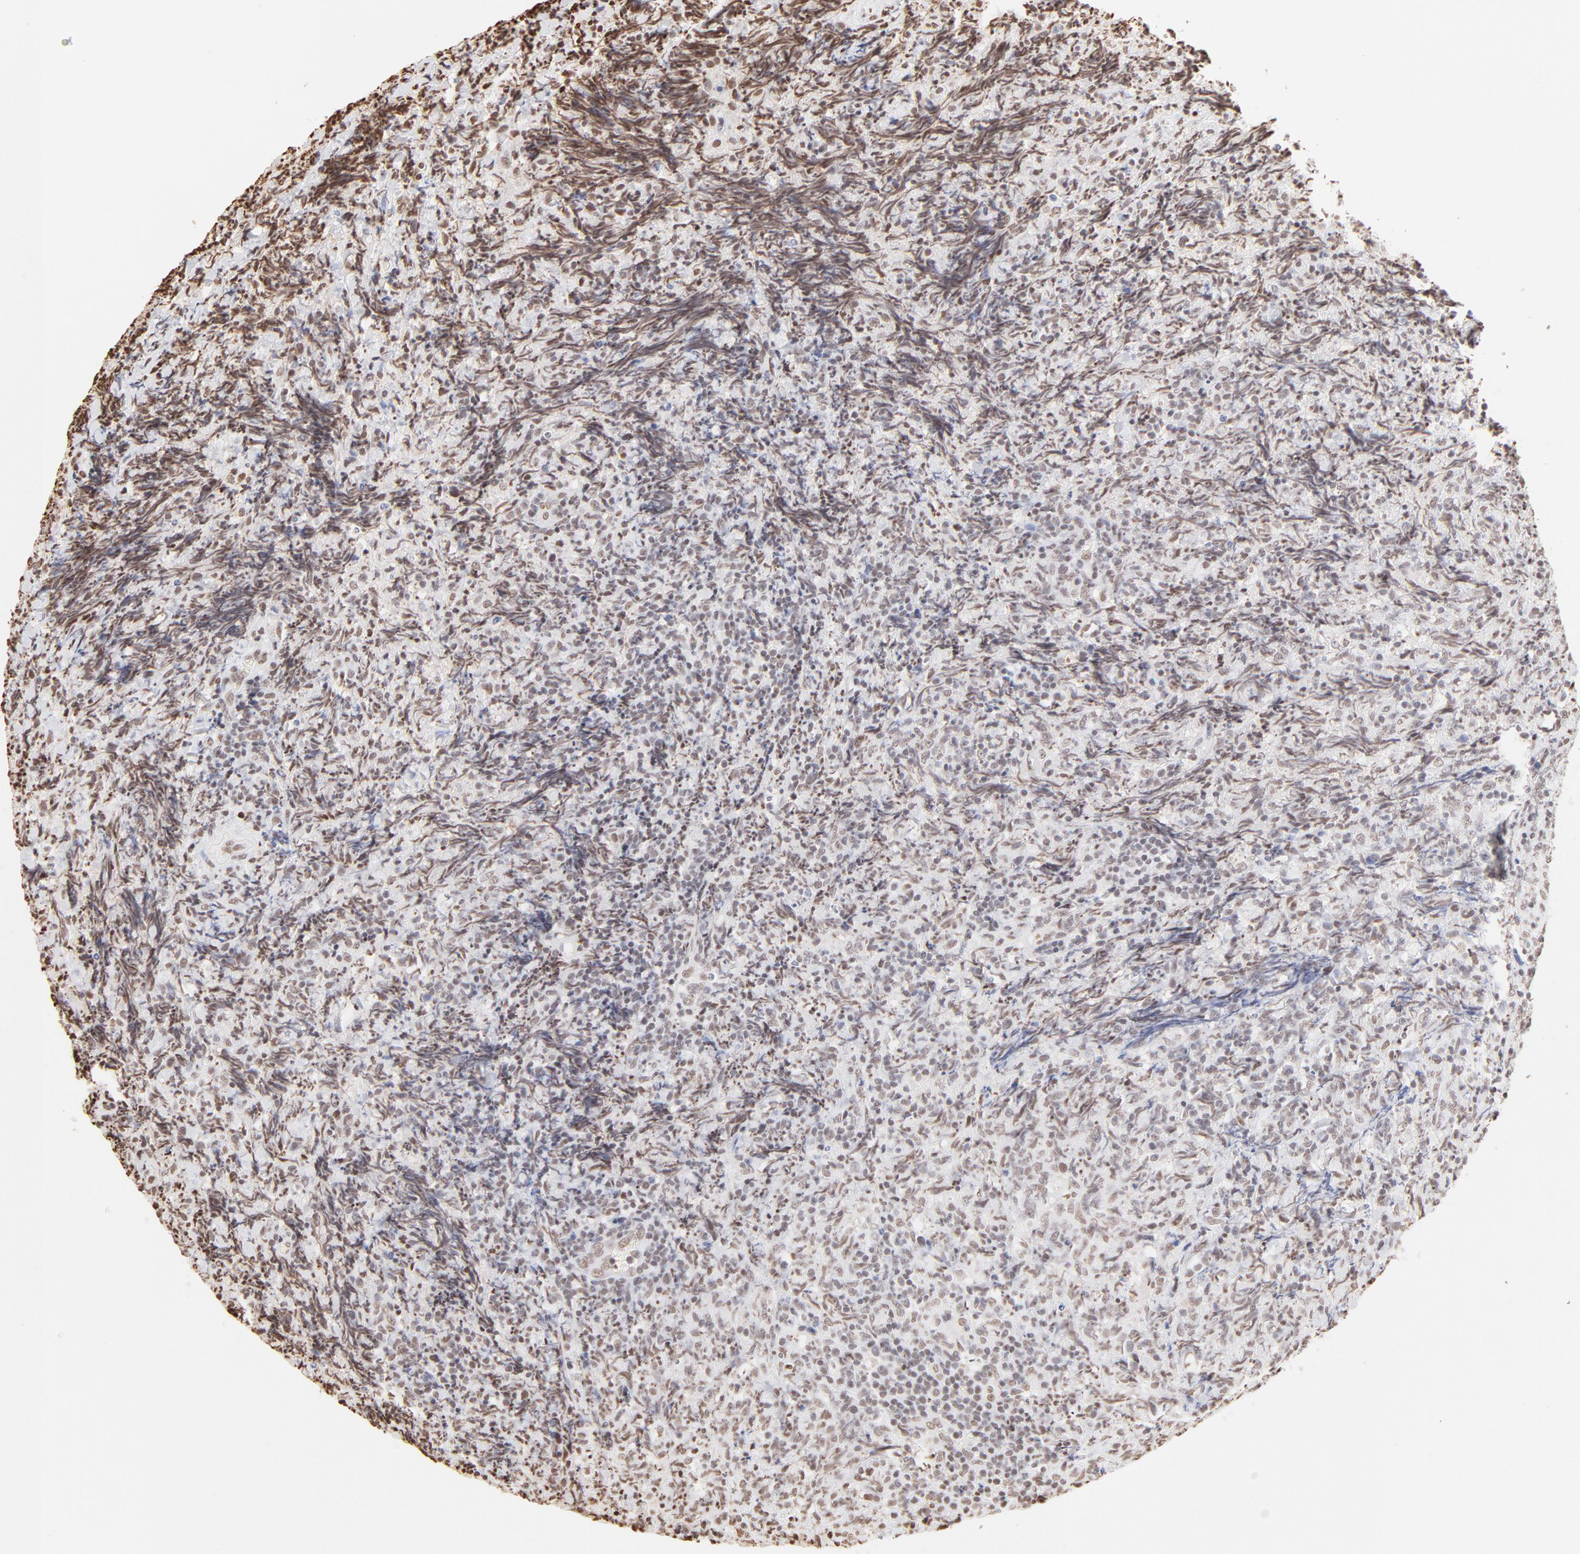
{"staining": {"intensity": "moderate", "quantity": ">75%", "location": "nuclear"}, "tissue": "lymphoma", "cell_type": "Tumor cells", "image_type": "cancer", "snomed": [{"axis": "morphology", "description": "Malignant lymphoma, non-Hodgkin's type, High grade"}, {"axis": "topography", "description": "Tonsil"}], "caption": "A brown stain shows moderate nuclear expression of a protein in high-grade malignant lymphoma, non-Hodgkin's type tumor cells. (DAB (3,3'-diaminobenzidine) = brown stain, brightfield microscopy at high magnification).", "gene": "ZNF540", "patient": {"sex": "female", "age": 36}}